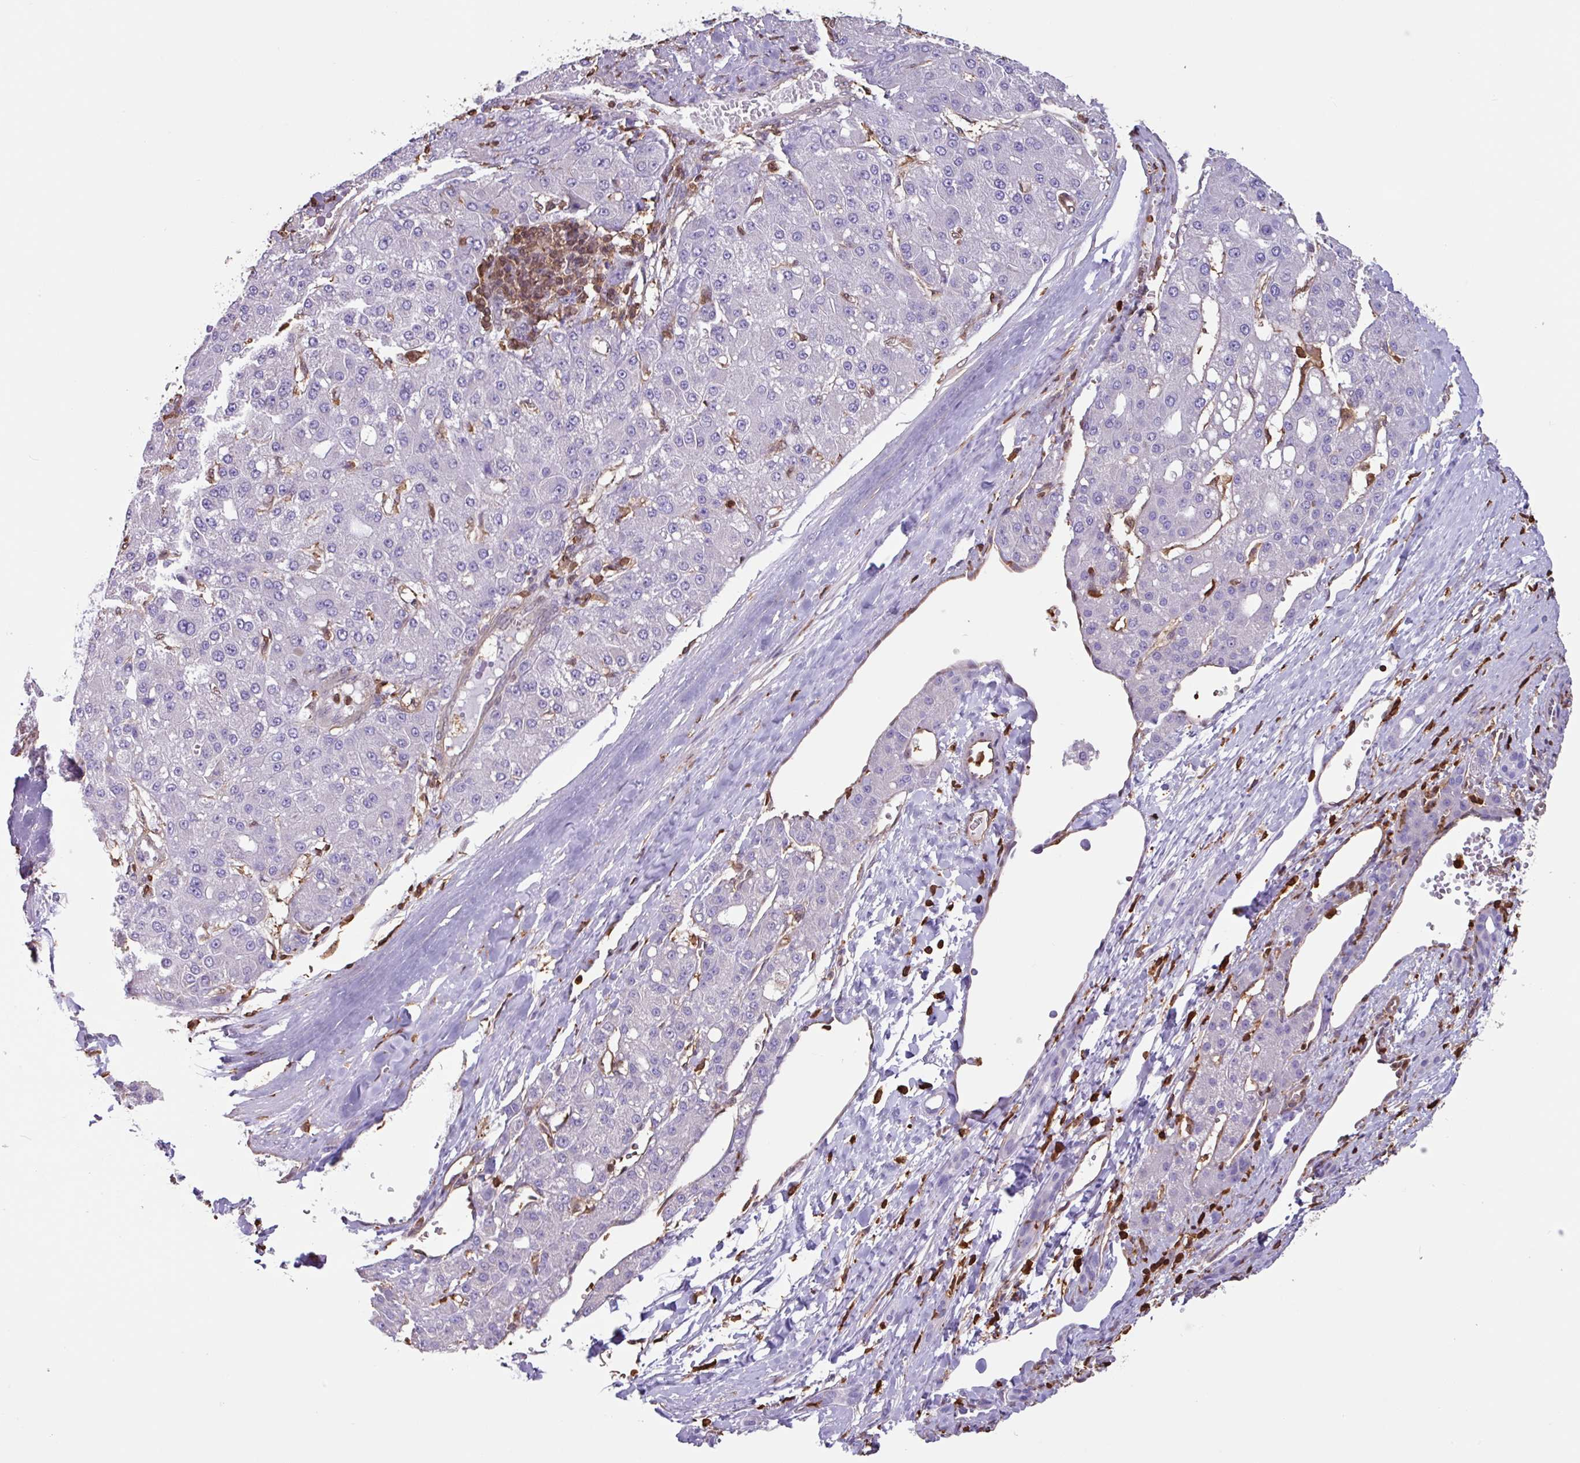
{"staining": {"intensity": "negative", "quantity": "none", "location": "none"}, "tissue": "liver cancer", "cell_type": "Tumor cells", "image_type": "cancer", "snomed": [{"axis": "morphology", "description": "Carcinoma, Hepatocellular, NOS"}, {"axis": "topography", "description": "Liver"}], "caption": "Immunohistochemical staining of human liver cancer demonstrates no significant expression in tumor cells.", "gene": "ARHGDIB", "patient": {"sex": "male", "age": 67}}